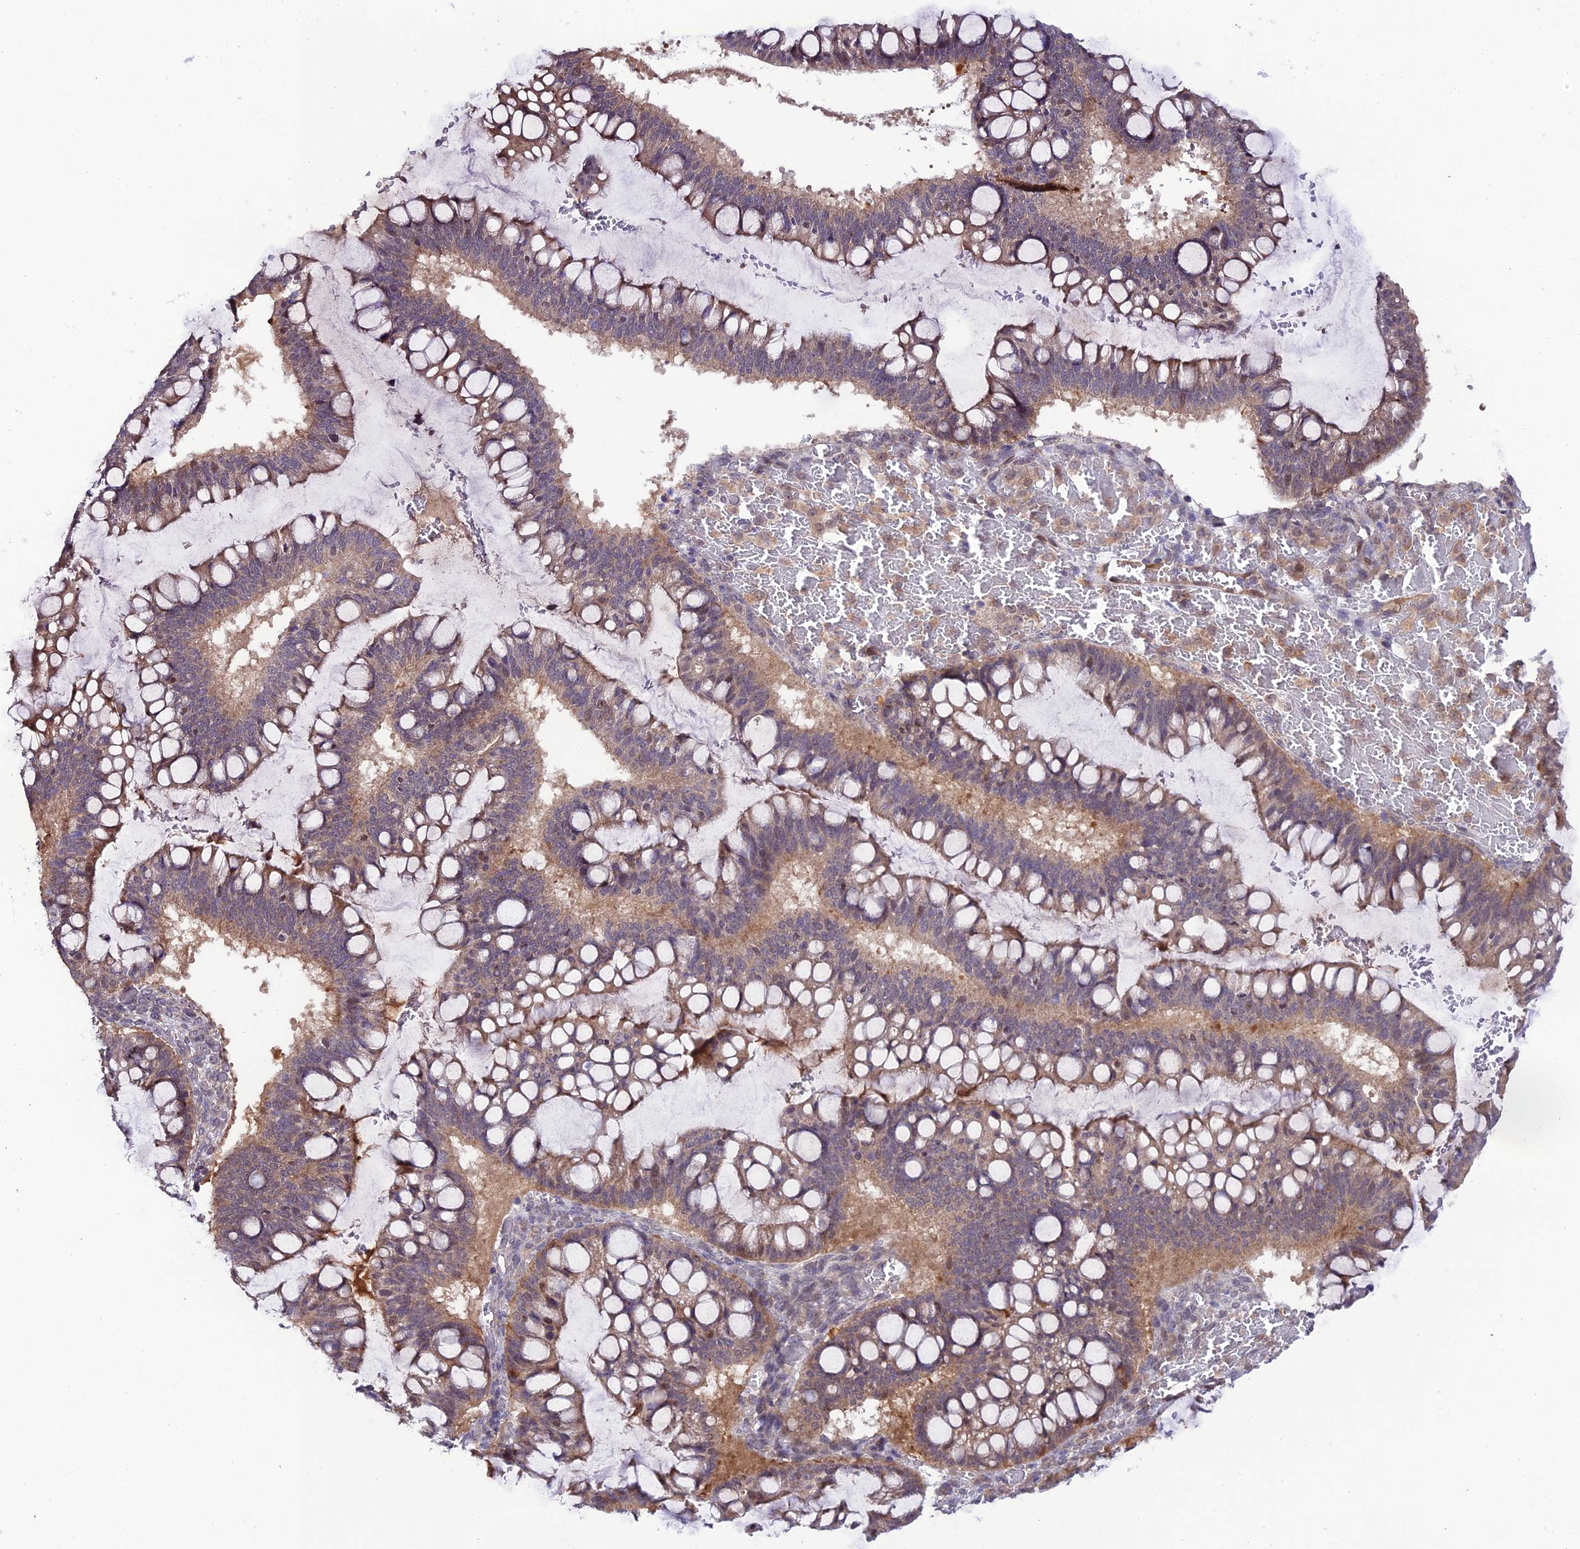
{"staining": {"intensity": "weak", "quantity": "25%-75%", "location": "cytoplasmic/membranous"}, "tissue": "ovarian cancer", "cell_type": "Tumor cells", "image_type": "cancer", "snomed": [{"axis": "morphology", "description": "Cystadenocarcinoma, mucinous, NOS"}, {"axis": "topography", "description": "Ovary"}], "caption": "Protein staining by IHC shows weak cytoplasmic/membranous expression in approximately 25%-75% of tumor cells in ovarian cancer. (DAB (3,3'-diaminobenzidine) = brown stain, brightfield microscopy at high magnification).", "gene": "TRIM40", "patient": {"sex": "female", "age": 73}}